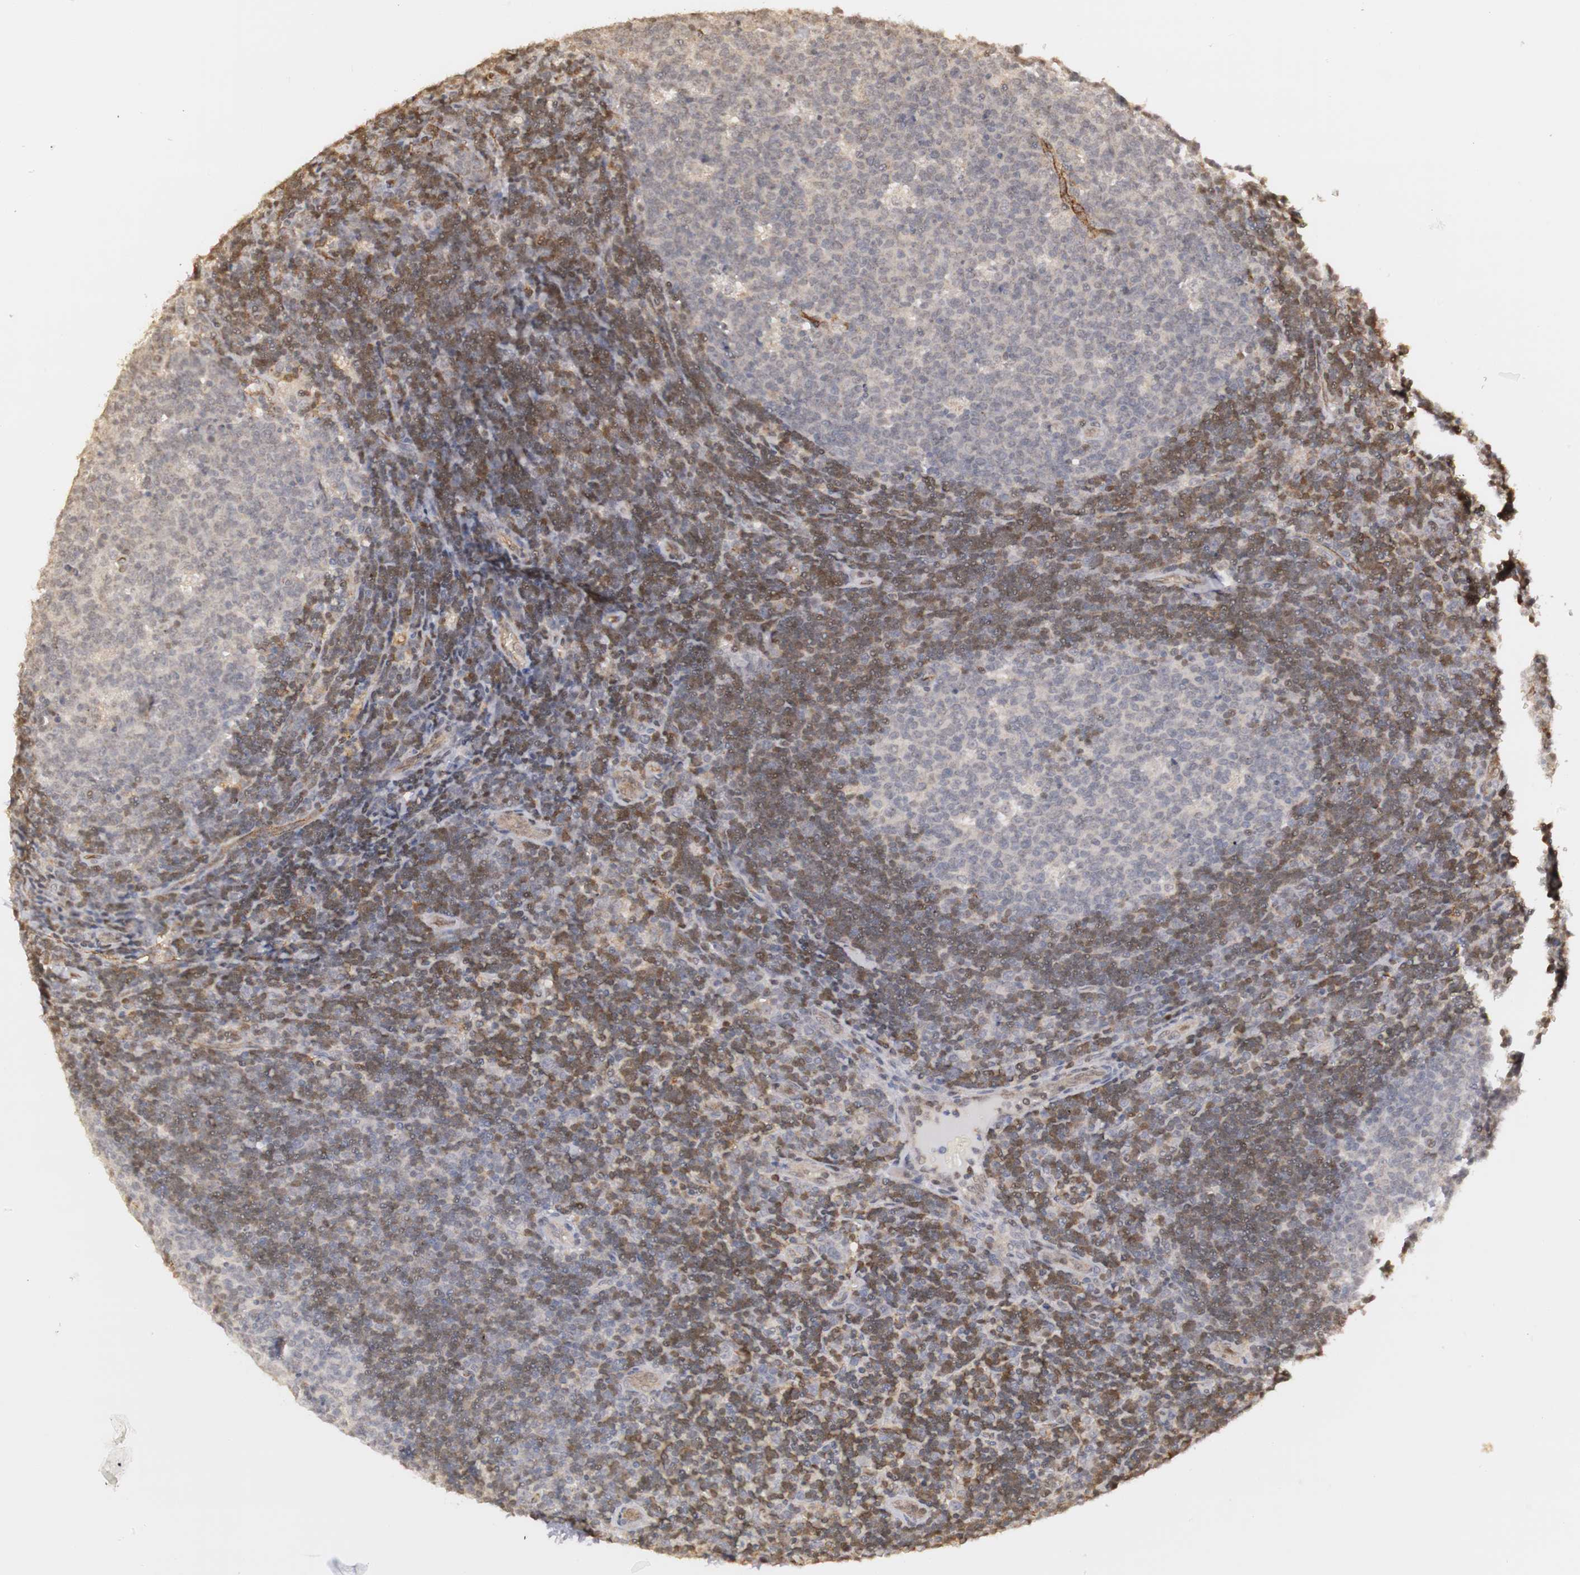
{"staining": {"intensity": "weak", "quantity": "<25%", "location": "cytoplasmic/membranous,nuclear"}, "tissue": "lymph node", "cell_type": "Germinal center cells", "image_type": "normal", "snomed": [{"axis": "morphology", "description": "Normal tissue, NOS"}, {"axis": "topography", "description": "Lymph node"}, {"axis": "topography", "description": "Salivary gland"}], "caption": "This photomicrograph is of benign lymph node stained with IHC to label a protein in brown with the nuclei are counter-stained blue. There is no expression in germinal center cells.", "gene": "PLEKHA1", "patient": {"sex": "male", "age": 8}}